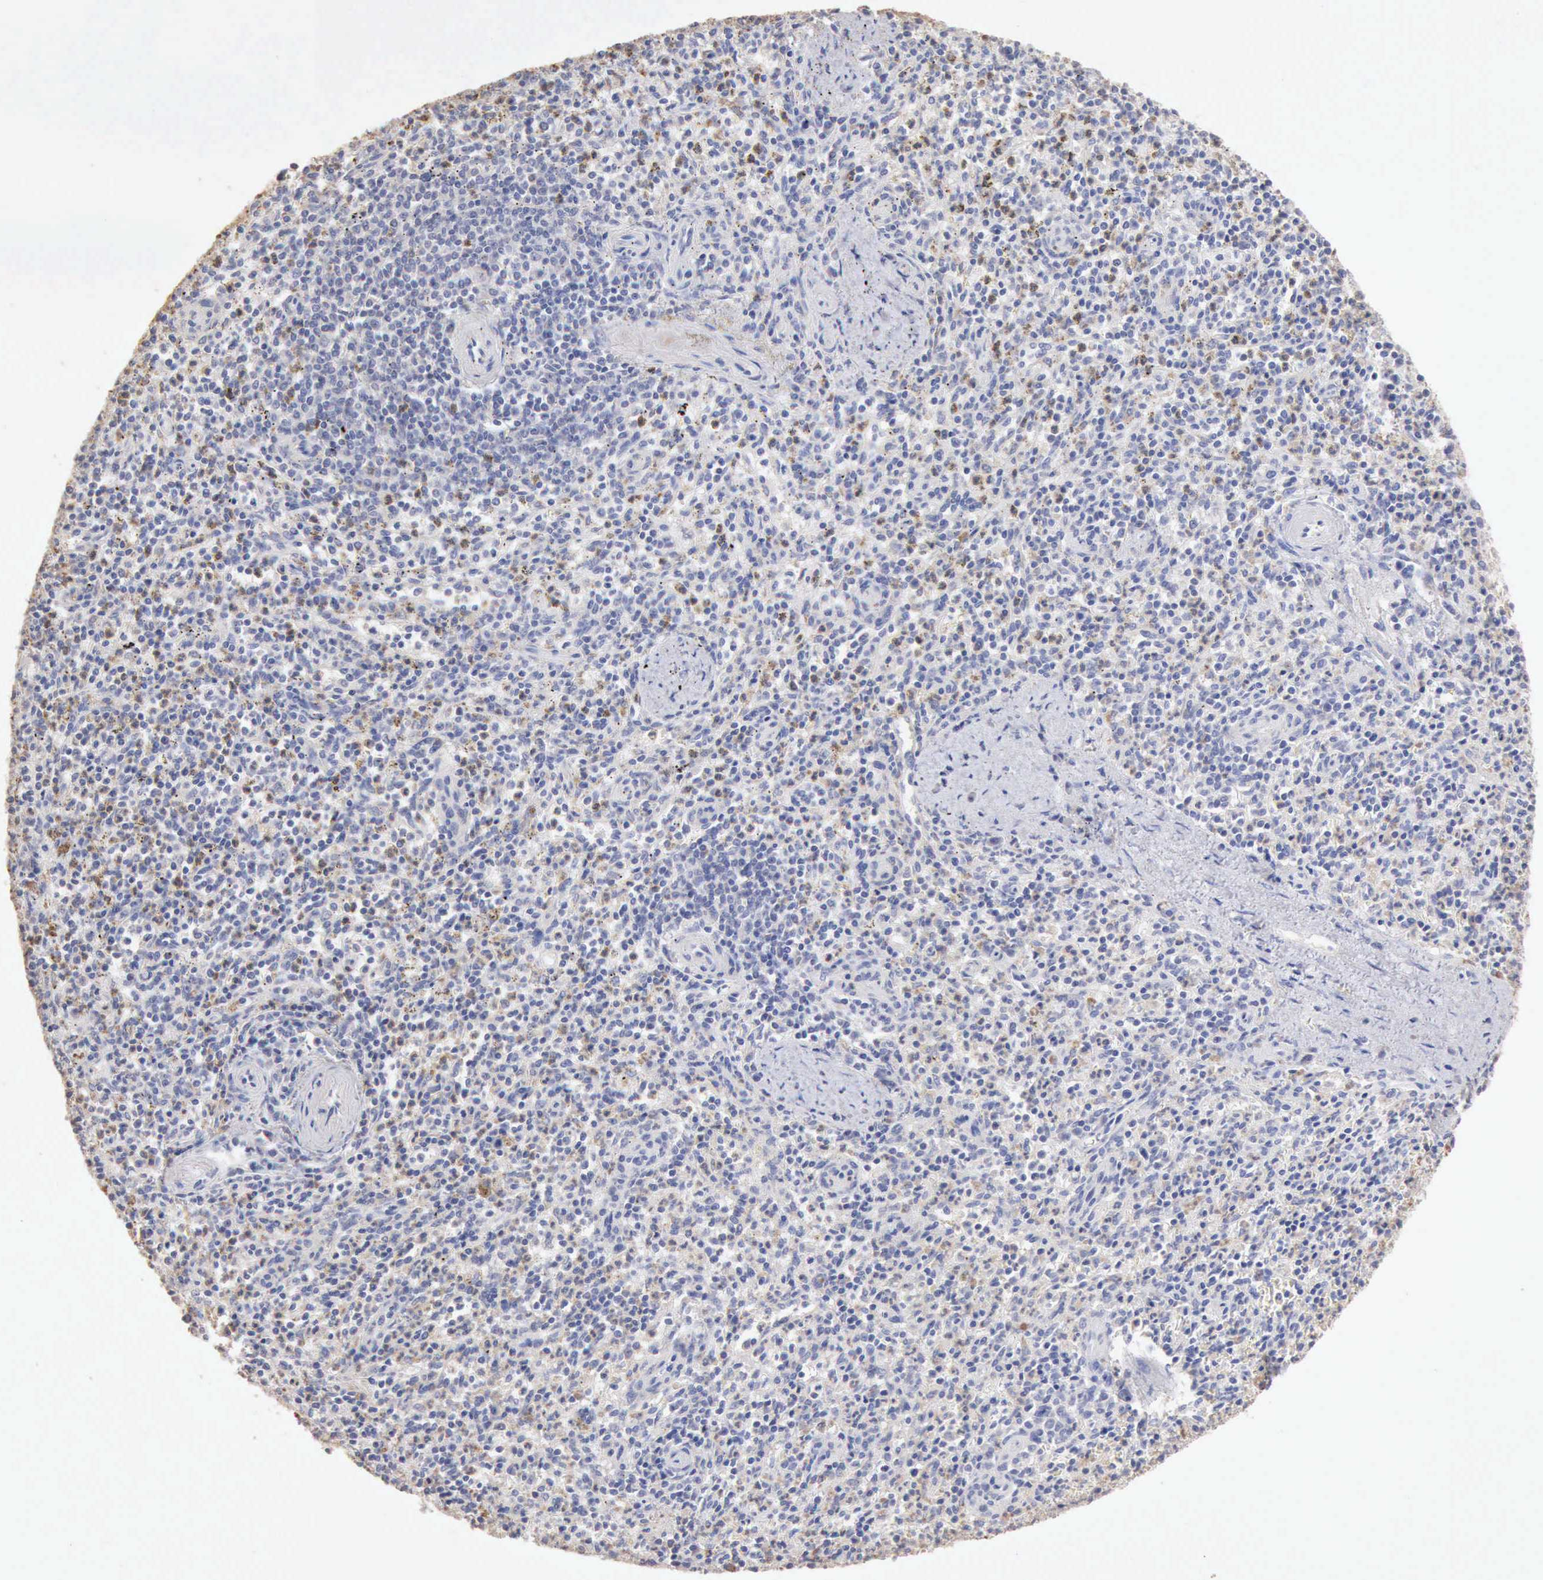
{"staining": {"intensity": "negative", "quantity": "none", "location": "none"}, "tissue": "spleen", "cell_type": "Cells in red pulp", "image_type": "normal", "snomed": [{"axis": "morphology", "description": "Normal tissue, NOS"}, {"axis": "topography", "description": "Spleen"}], "caption": "This is an IHC photomicrograph of normal human spleen. There is no positivity in cells in red pulp.", "gene": "KRT6B", "patient": {"sex": "male", "age": 72}}